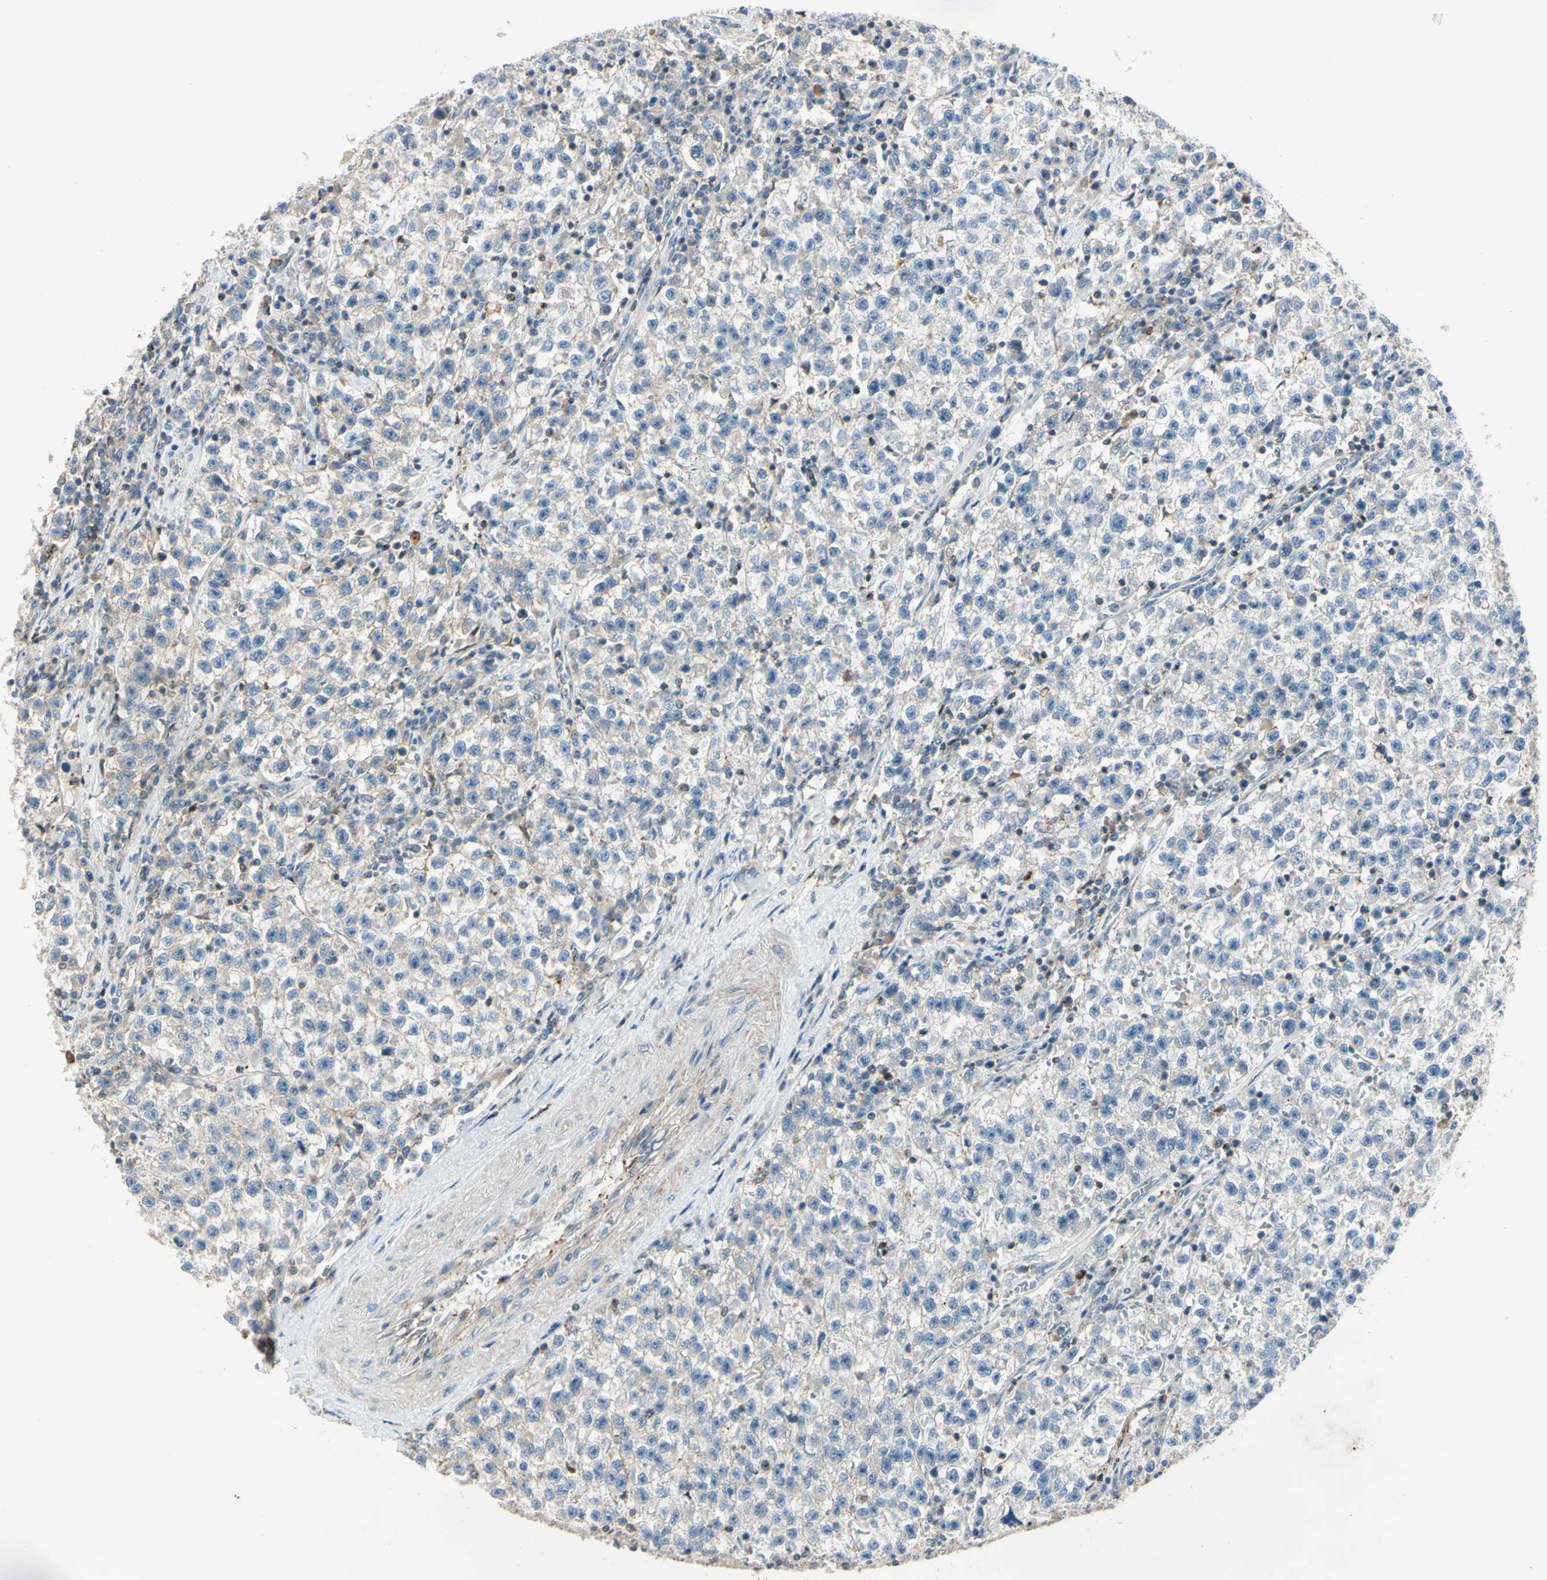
{"staining": {"intensity": "negative", "quantity": "none", "location": "none"}, "tissue": "testis cancer", "cell_type": "Tumor cells", "image_type": "cancer", "snomed": [{"axis": "morphology", "description": "Seminoma, NOS"}, {"axis": "topography", "description": "Testis"}], "caption": "Immunohistochemical staining of human testis cancer shows no significant expression in tumor cells.", "gene": "CDH6", "patient": {"sex": "male", "age": 22}}